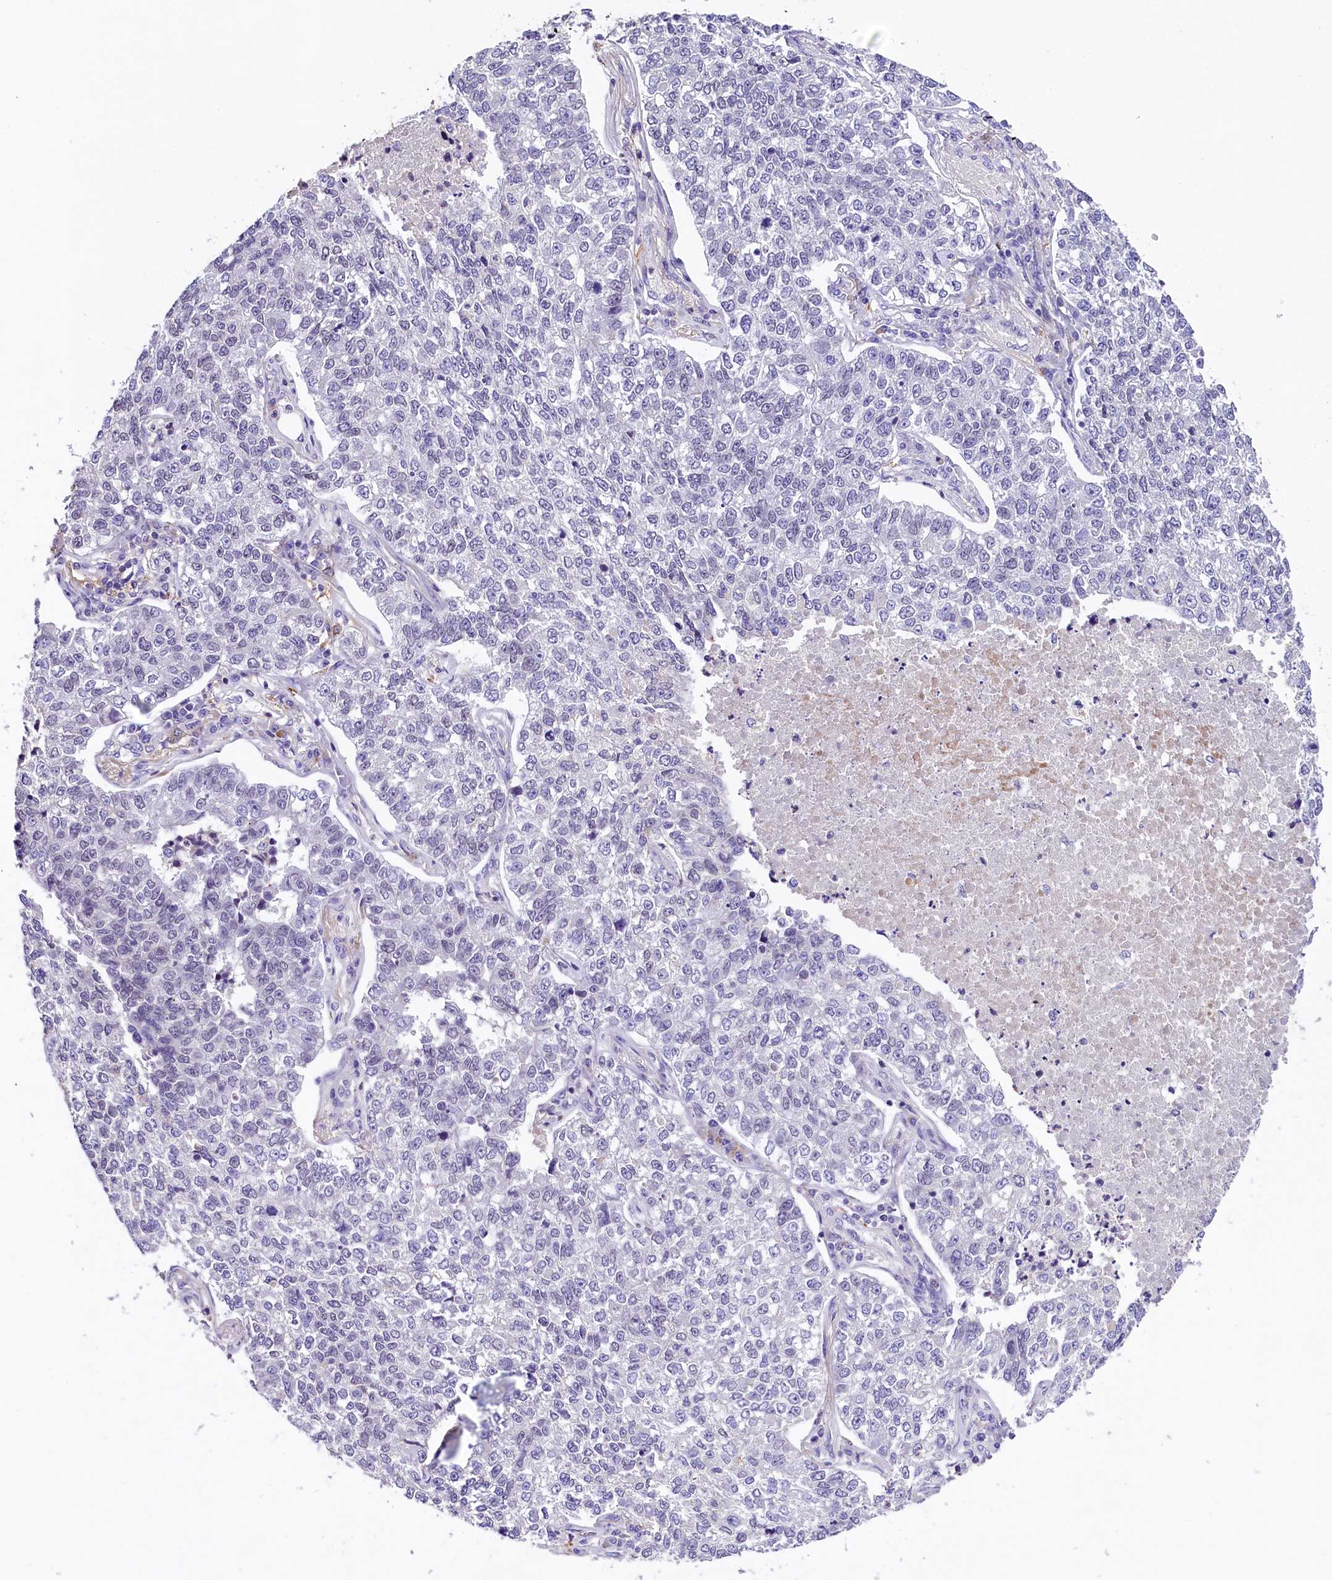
{"staining": {"intensity": "negative", "quantity": "none", "location": "none"}, "tissue": "lung cancer", "cell_type": "Tumor cells", "image_type": "cancer", "snomed": [{"axis": "morphology", "description": "Adenocarcinoma, NOS"}, {"axis": "topography", "description": "Lung"}], "caption": "Tumor cells are negative for brown protein staining in lung cancer (adenocarcinoma). Brightfield microscopy of immunohistochemistry stained with DAB (3,3'-diaminobenzidine) (brown) and hematoxylin (blue), captured at high magnification.", "gene": "MEX3B", "patient": {"sex": "male", "age": 49}}